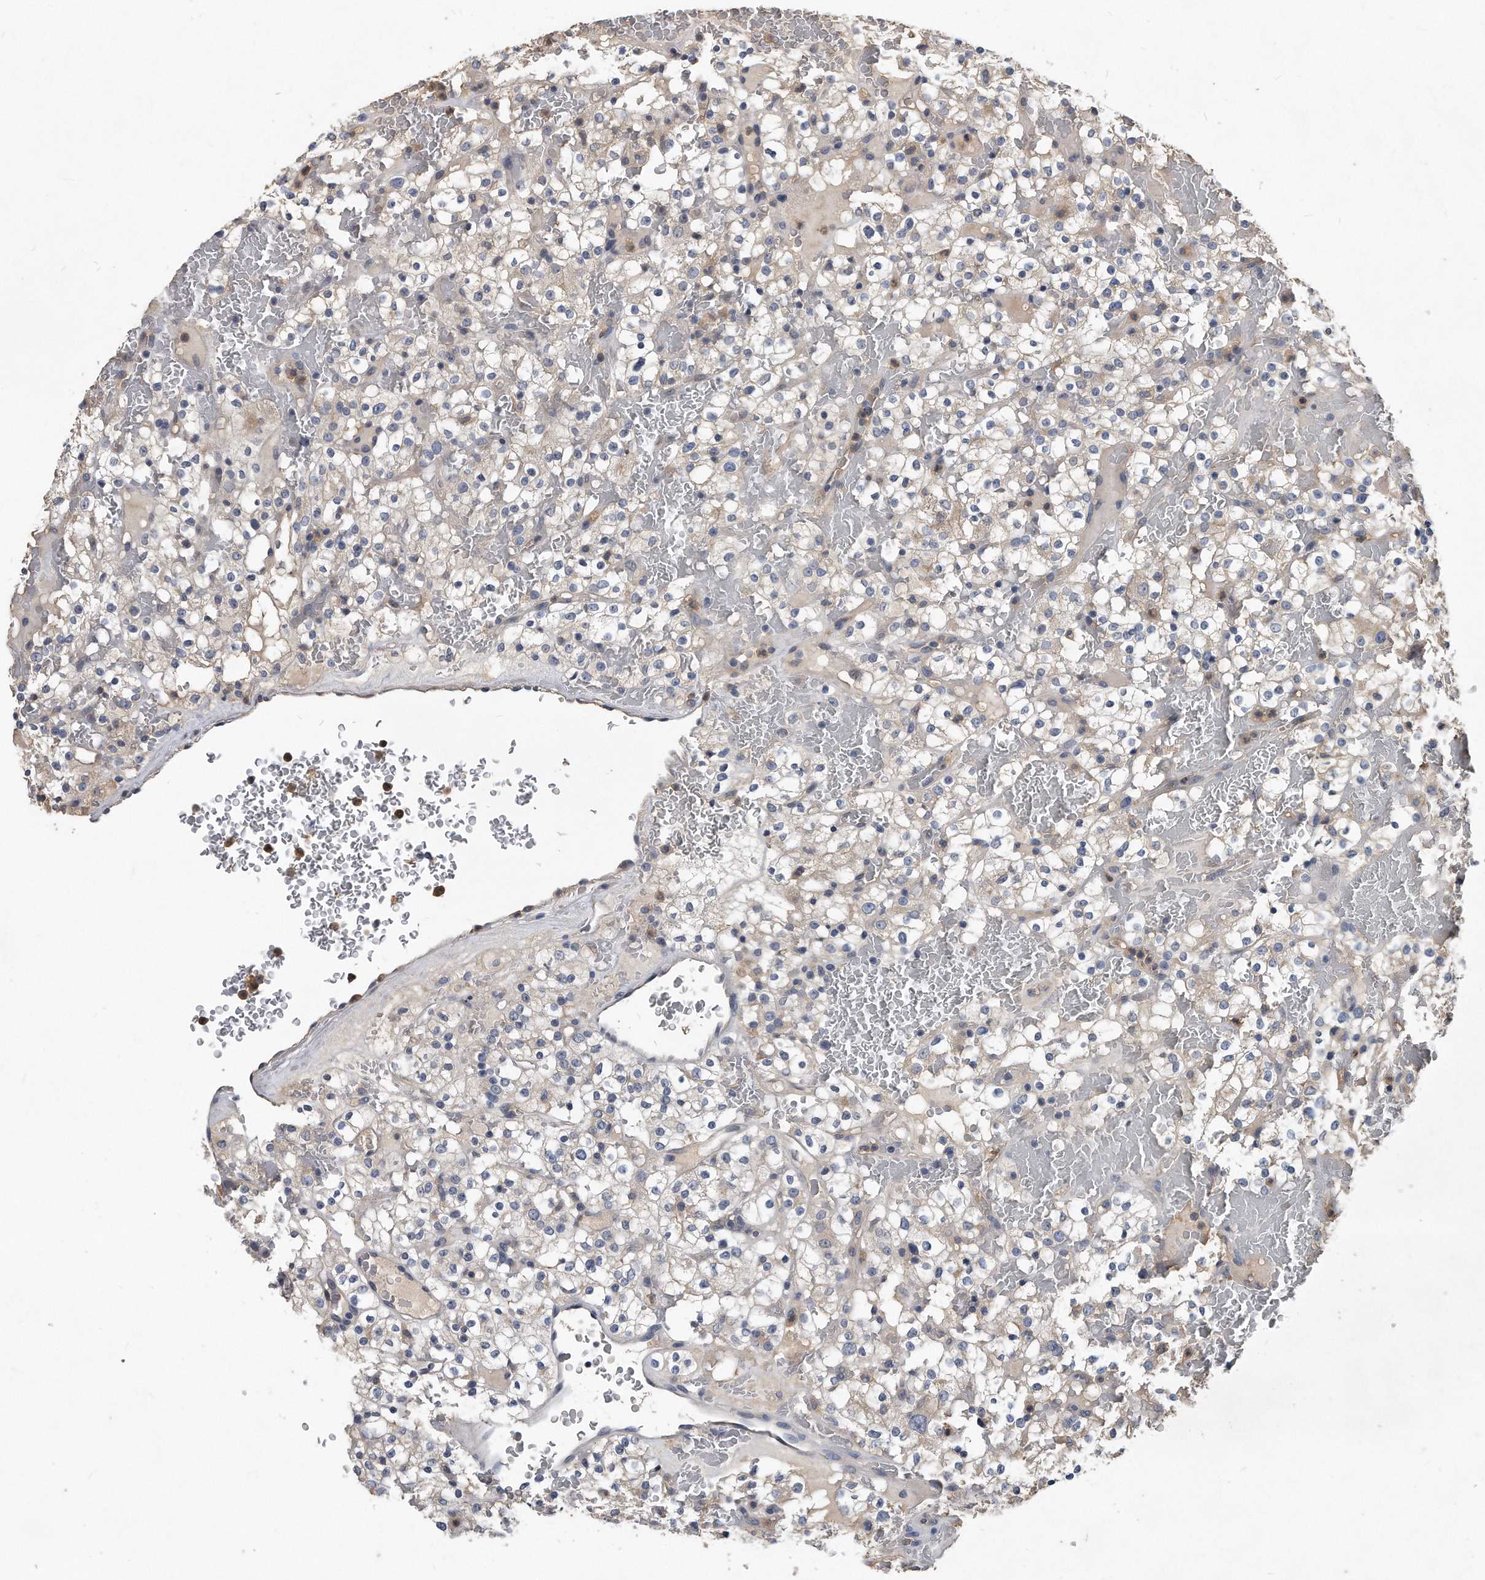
{"staining": {"intensity": "weak", "quantity": "<25%", "location": "cytoplasmic/membranous"}, "tissue": "renal cancer", "cell_type": "Tumor cells", "image_type": "cancer", "snomed": [{"axis": "morphology", "description": "Normal tissue, NOS"}, {"axis": "morphology", "description": "Adenocarcinoma, NOS"}, {"axis": "topography", "description": "Kidney"}], "caption": "An IHC micrograph of renal cancer (adenocarcinoma) is shown. There is no staining in tumor cells of renal cancer (adenocarcinoma).", "gene": "HOMER3", "patient": {"sex": "female", "age": 72}}